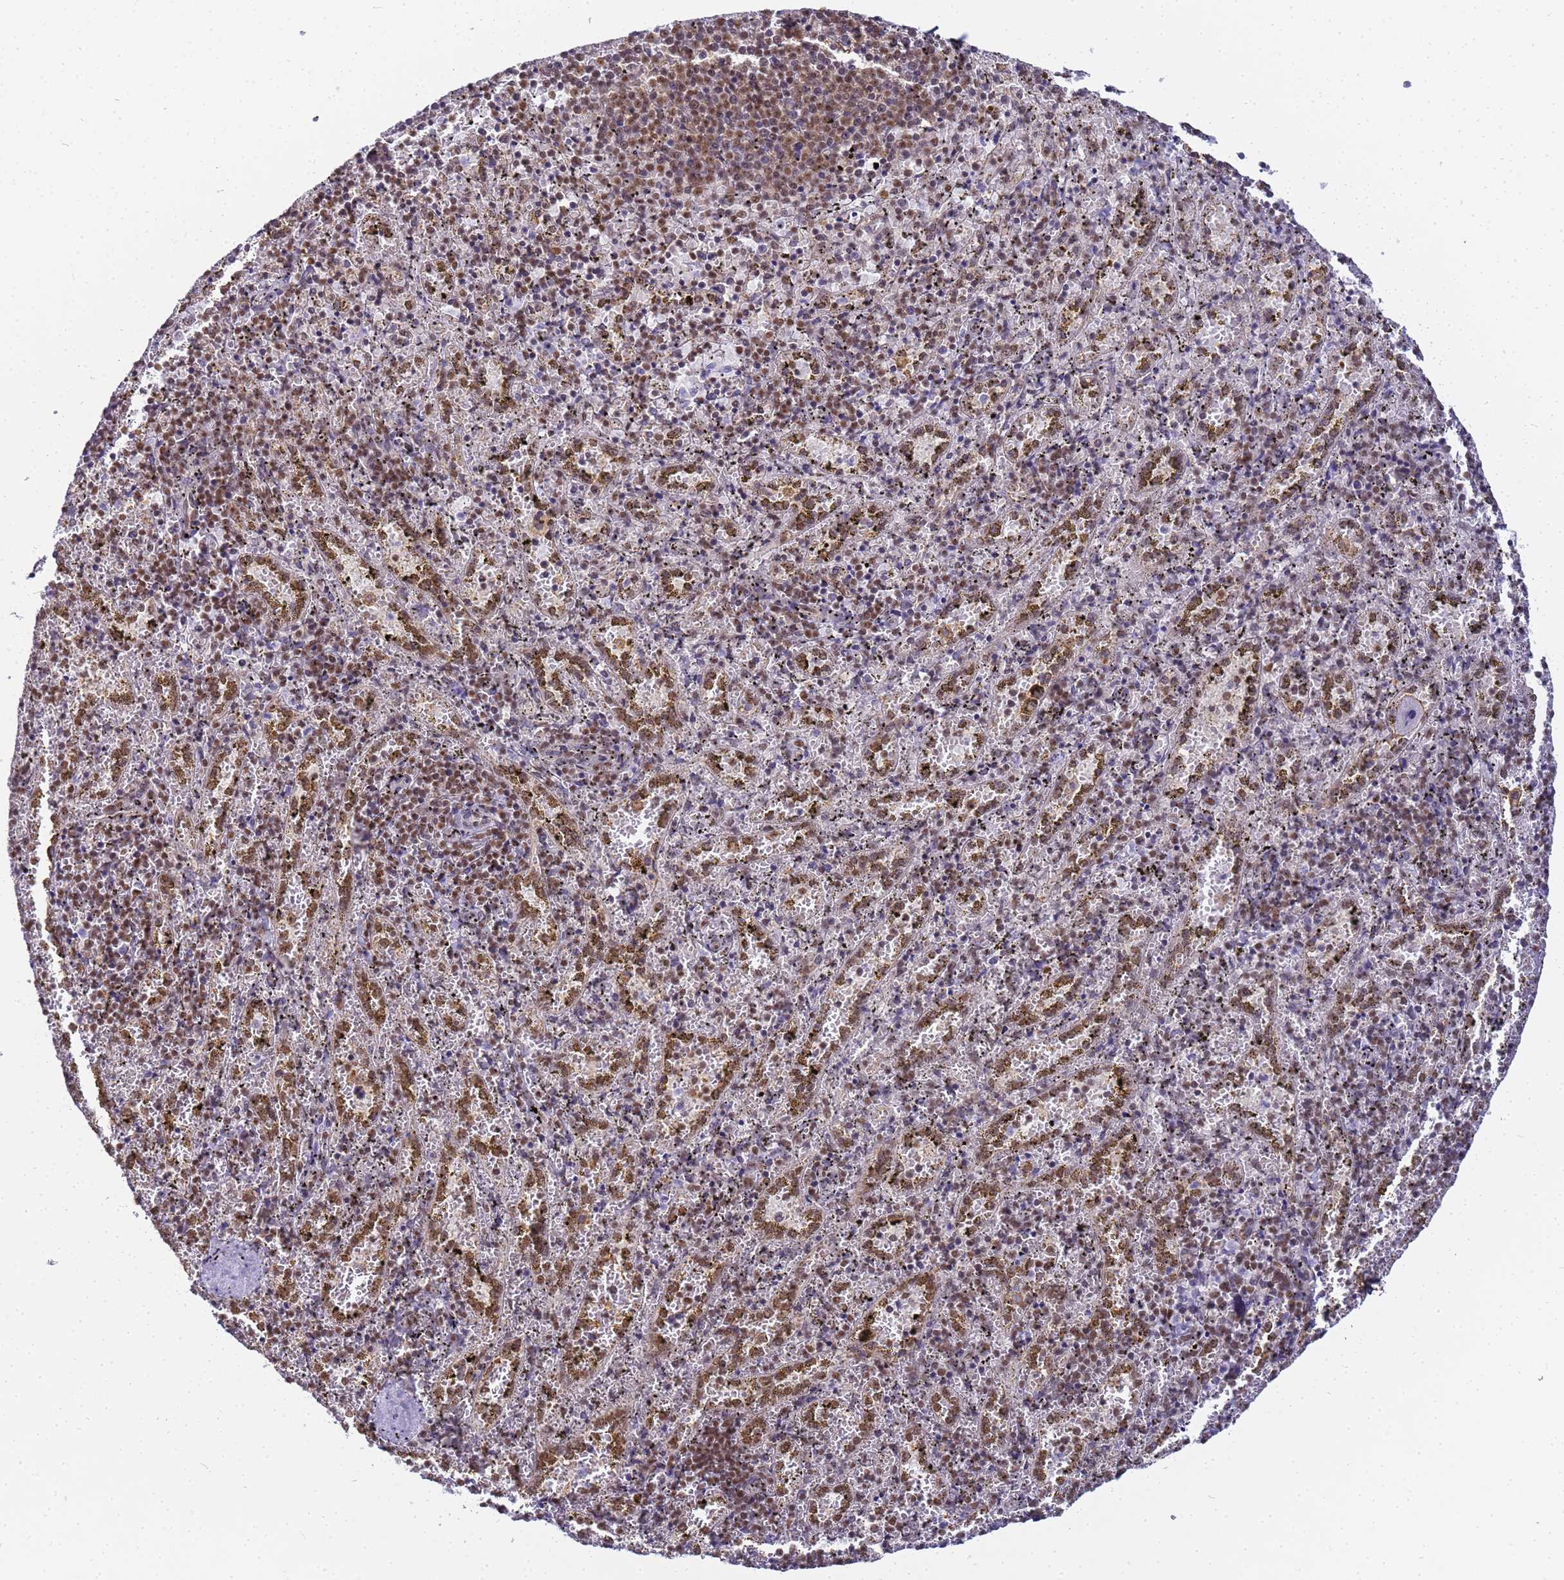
{"staining": {"intensity": "moderate", "quantity": "25%-75%", "location": "nuclear"}, "tissue": "spleen", "cell_type": "Cells in red pulp", "image_type": "normal", "snomed": [{"axis": "morphology", "description": "Normal tissue, NOS"}, {"axis": "topography", "description": "Spleen"}], "caption": "A brown stain shows moderate nuclear positivity of a protein in cells in red pulp of benign spleen. Nuclei are stained in blue.", "gene": "RBM12", "patient": {"sex": "male", "age": 11}}